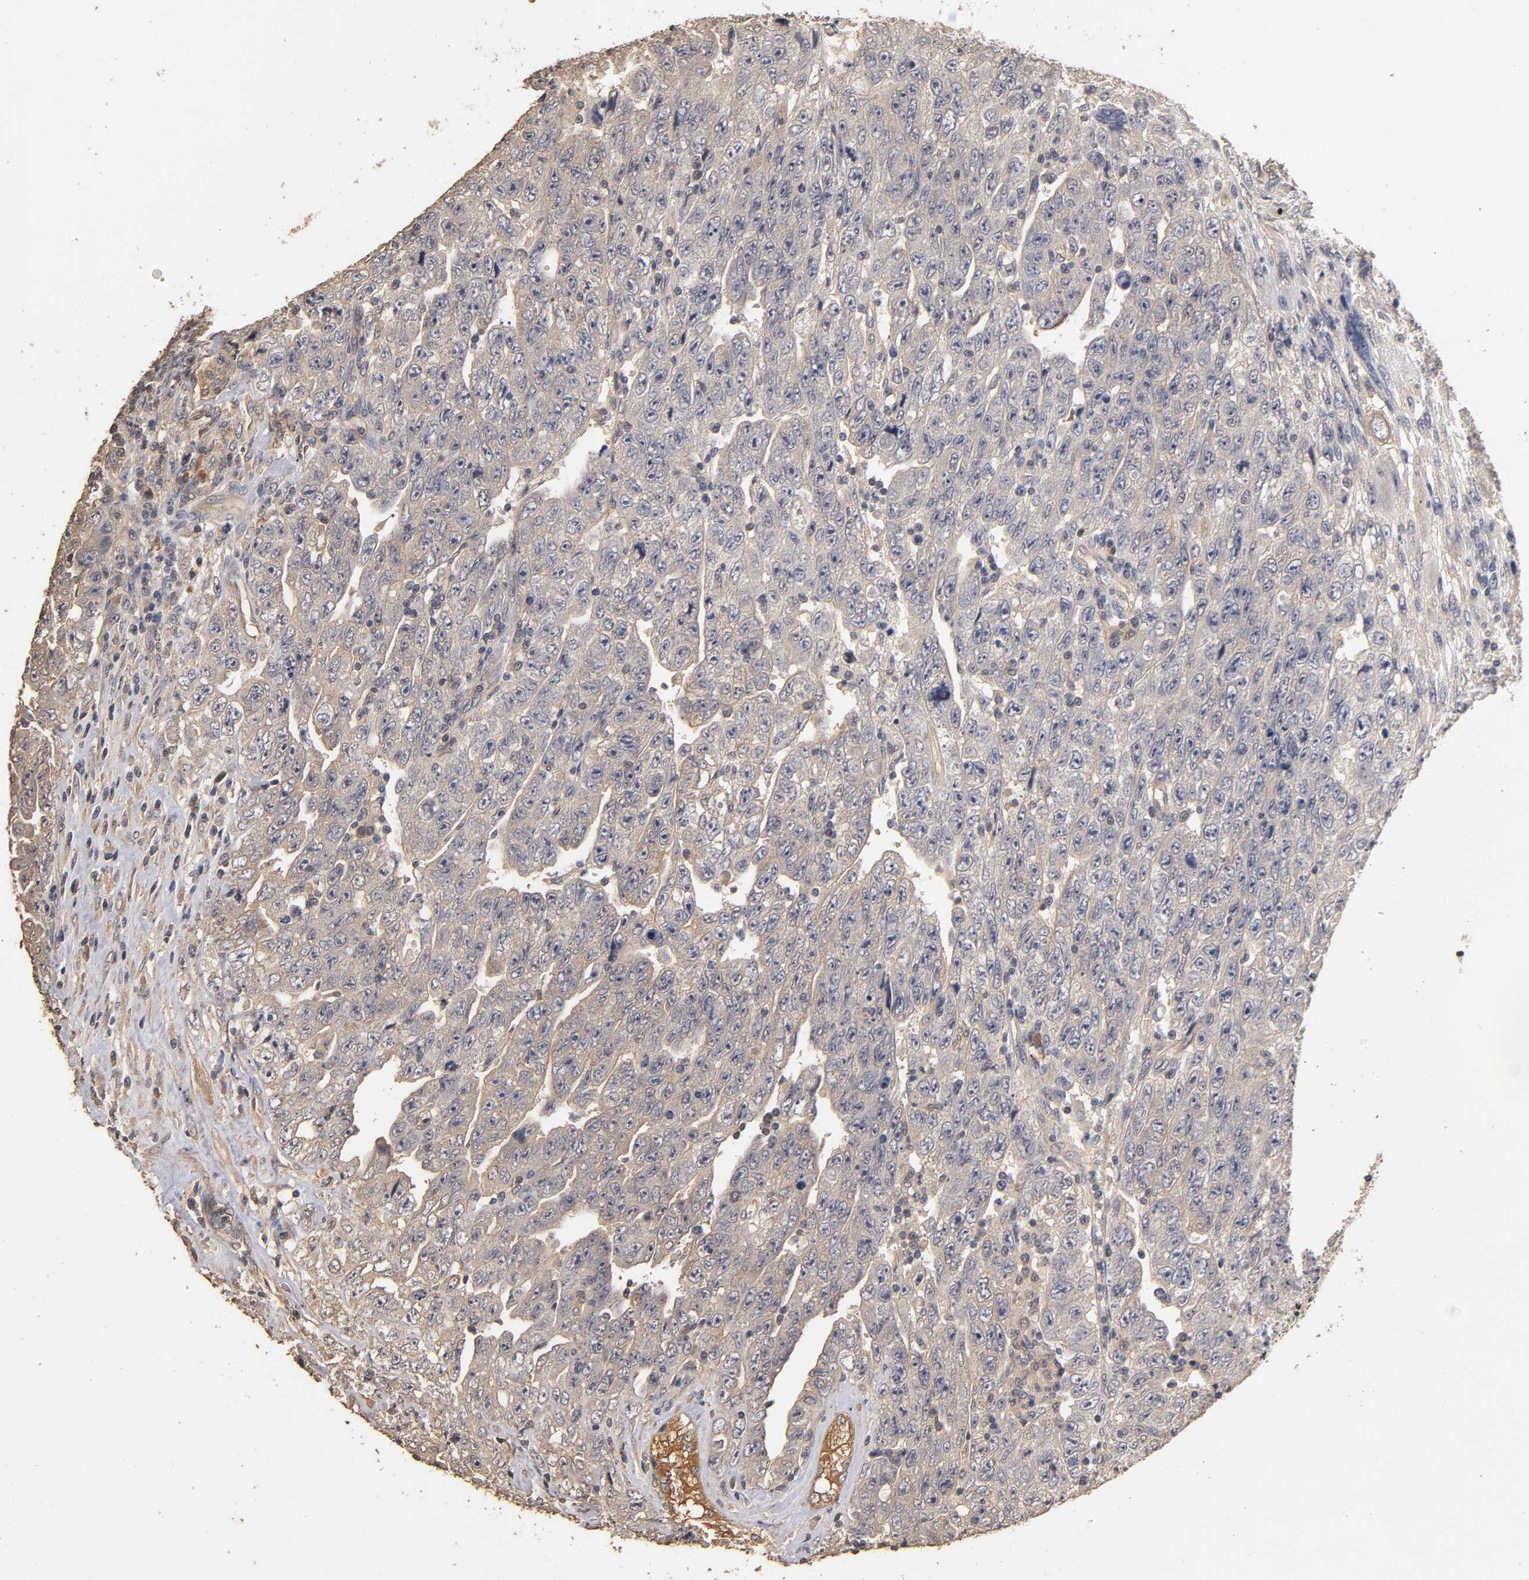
{"staining": {"intensity": "weak", "quantity": "<25%", "location": "cytoplasmic/membranous"}, "tissue": "testis cancer", "cell_type": "Tumor cells", "image_type": "cancer", "snomed": [{"axis": "morphology", "description": "Carcinoma, Embryonal, NOS"}, {"axis": "topography", "description": "Testis"}], "caption": "Micrograph shows no protein staining in tumor cells of testis cancer (embryonal carcinoma) tissue. Nuclei are stained in blue.", "gene": "VSIG4", "patient": {"sex": "male", "age": 28}}